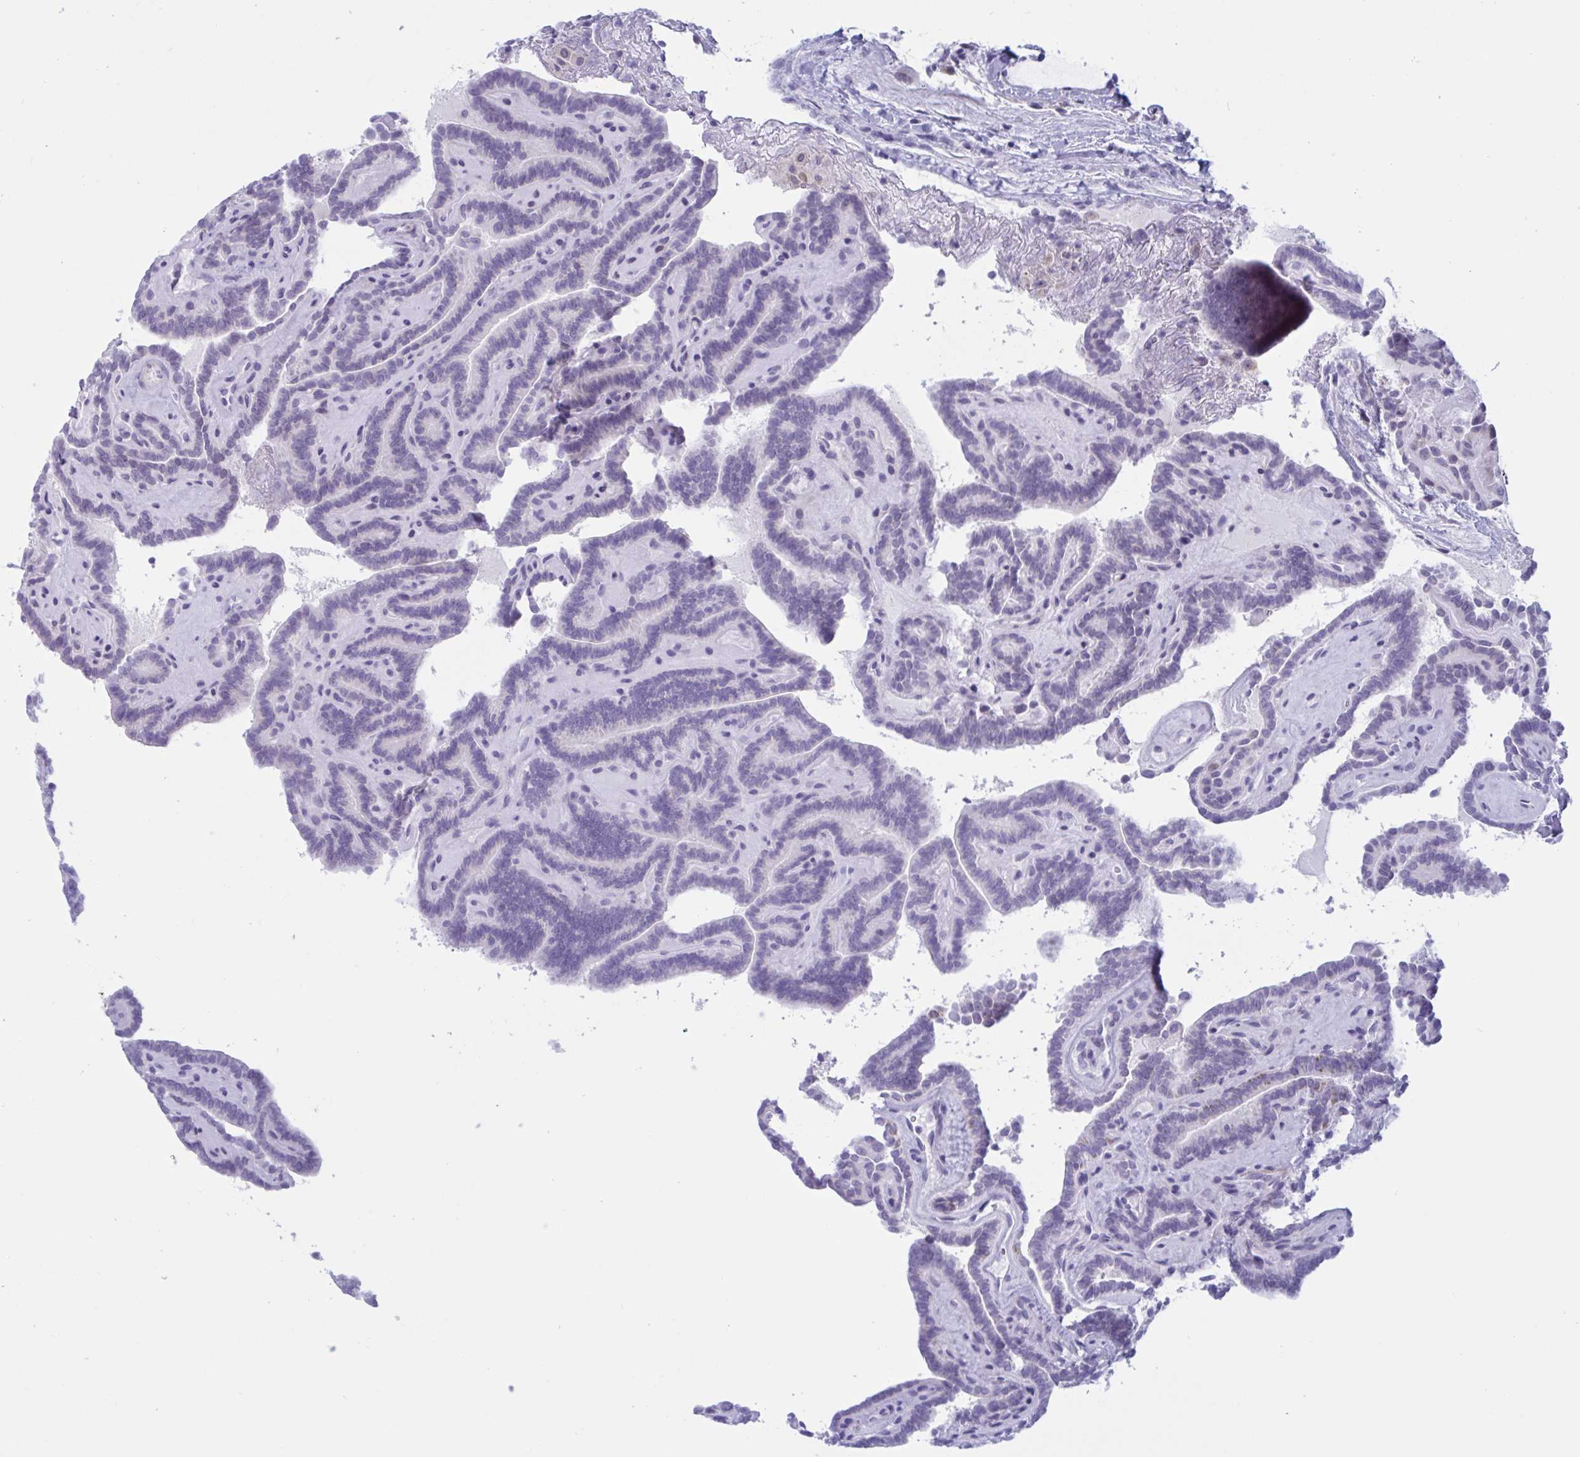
{"staining": {"intensity": "negative", "quantity": "none", "location": "none"}, "tissue": "thyroid cancer", "cell_type": "Tumor cells", "image_type": "cancer", "snomed": [{"axis": "morphology", "description": "Papillary adenocarcinoma, NOS"}, {"axis": "topography", "description": "Thyroid gland"}], "caption": "High magnification brightfield microscopy of thyroid cancer (papillary adenocarcinoma) stained with DAB (brown) and counterstained with hematoxylin (blue): tumor cells show no significant positivity.", "gene": "DOCK11", "patient": {"sex": "female", "age": 21}}